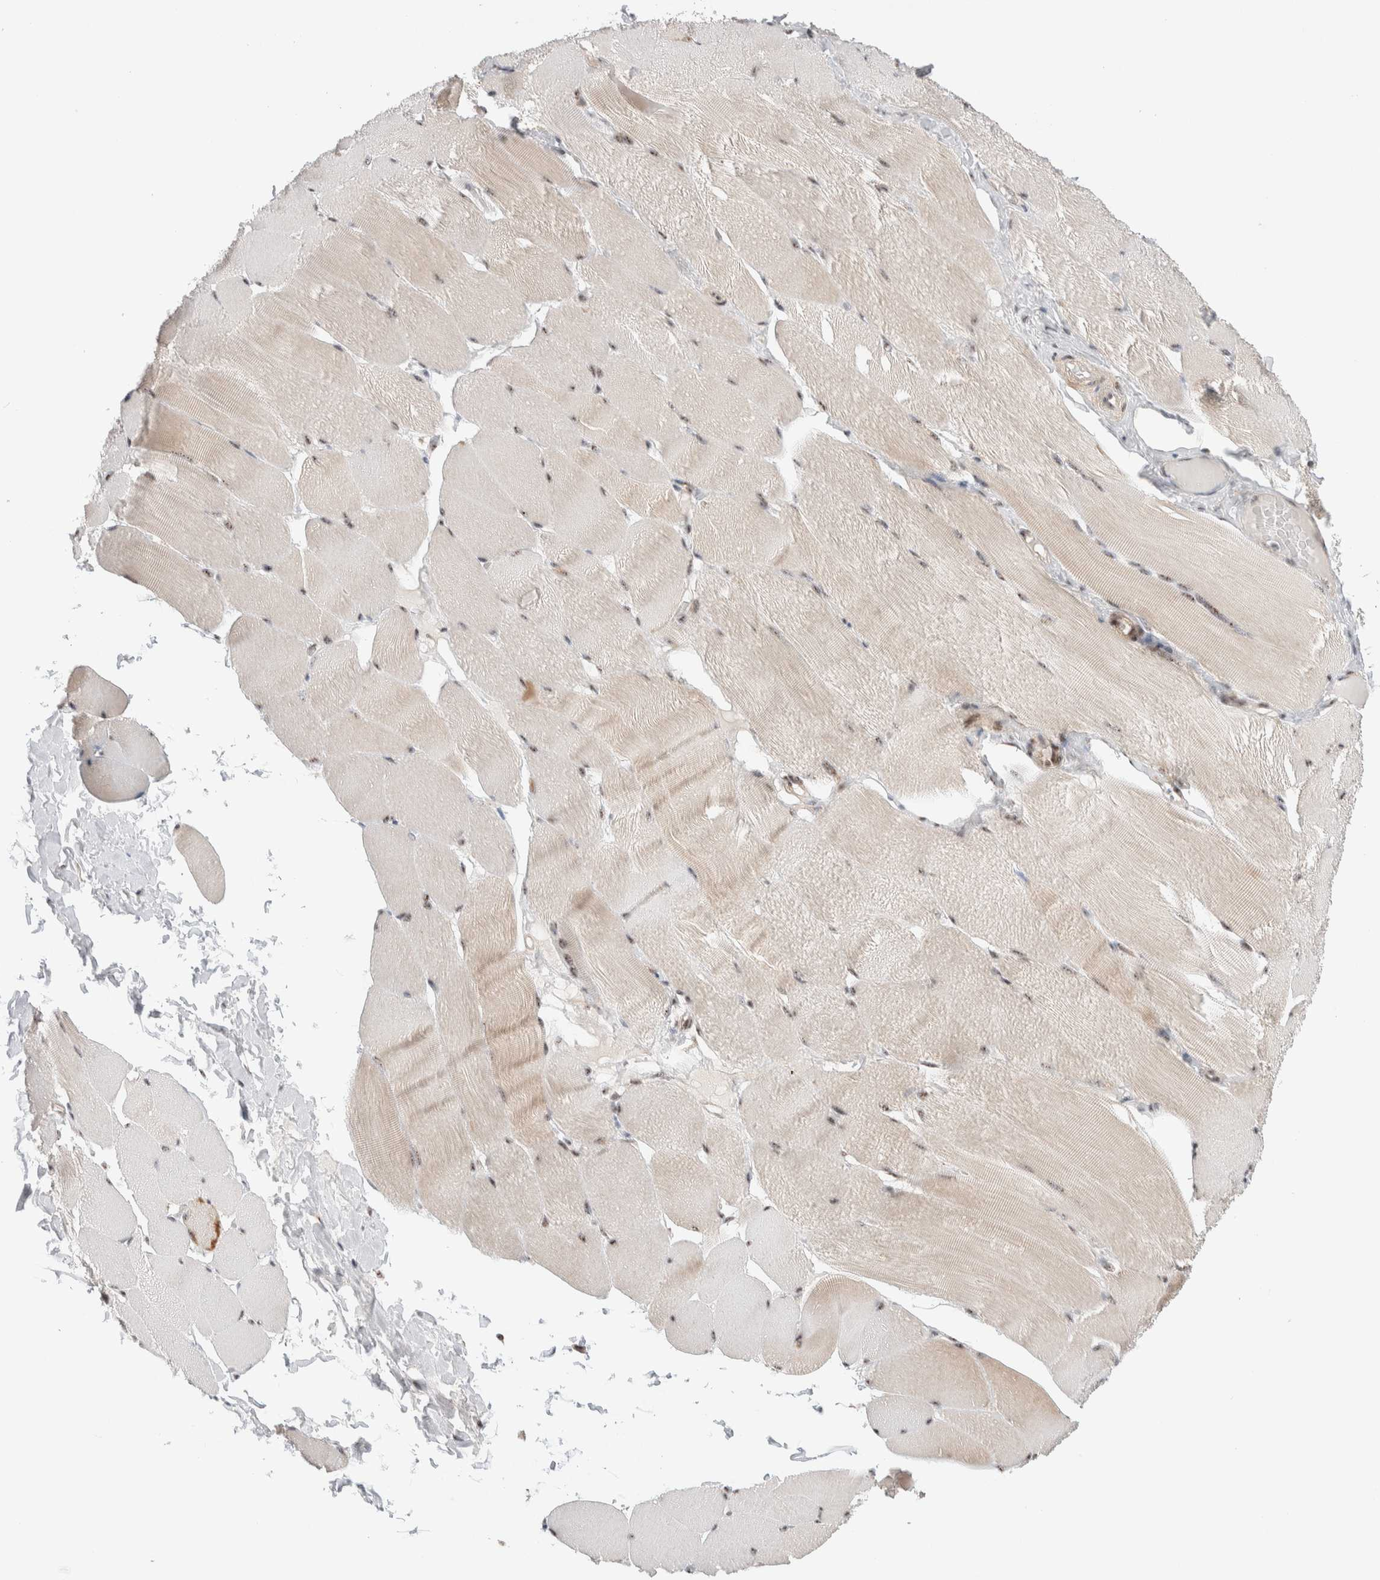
{"staining": {"intensity": "weak", "quantity": "25%-75%", "location": "cytoplasmic/membranous,nuclear"}, "tissue": "skeletal muscle", "cell_type": "Myocytes", "image_type": "normal", "snomed": [{"axis": "morphology", "description": "Normal tissue, NOS"}, {"axis": "topography", "description": "Skin"}, {"axis": "topography", "description": "Skeletal muscle"}], "caption": "Protein staining of benign skeletal muscle shows weak cytoplasmic/membranous,nuclear staining in approximately 25%-75% of myocytes.", "gene": "ZNF695", "patient": {"sex": "male", "age": 83}}